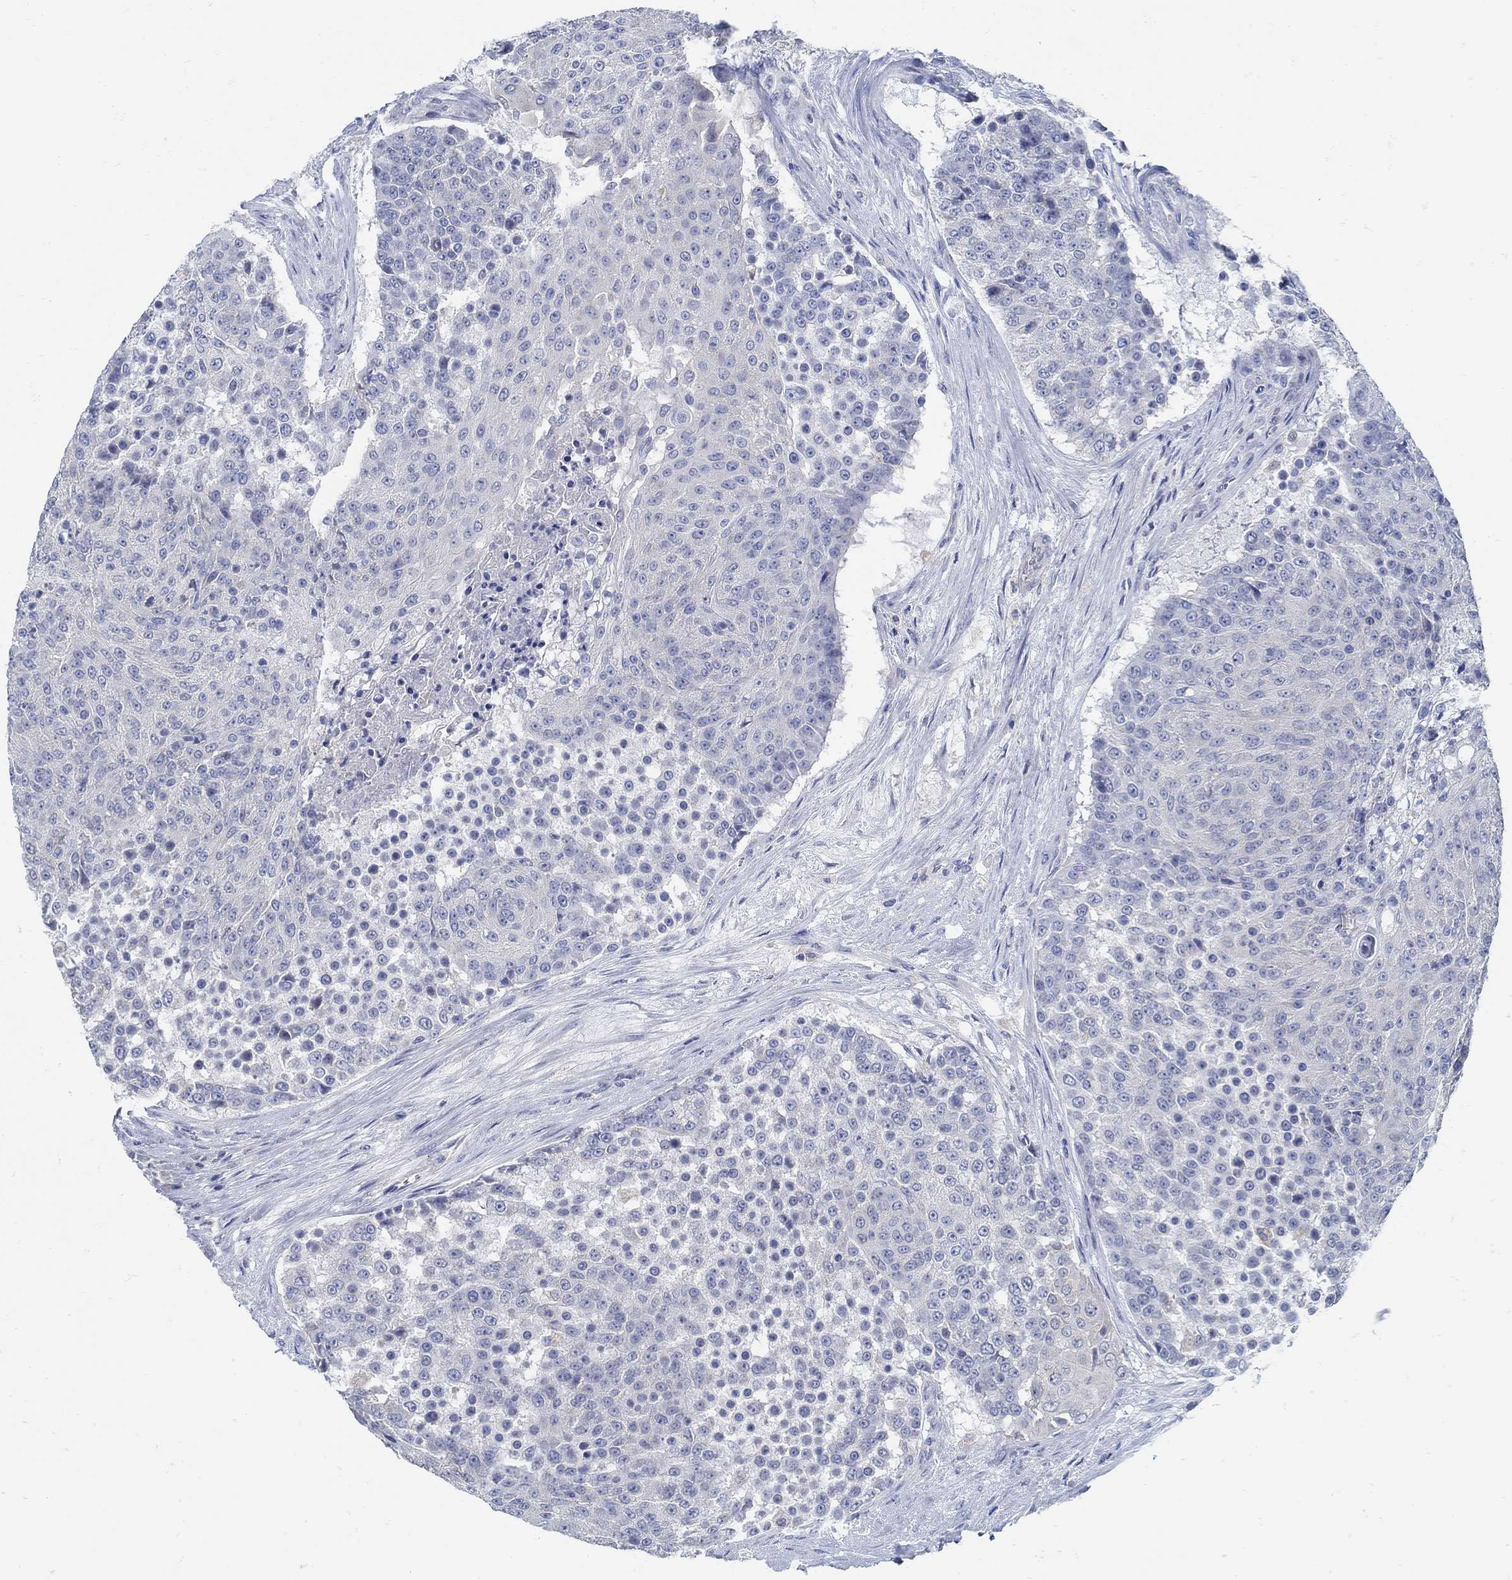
{"staining": {"intensity": "negative", "quantity": "none", "location": "none"}, "tissue": "urothelial cancer", "cell_type": "Tumor cells", "image_type": "cancer", "snomed": [{"axis": "morphology", "description": "Urothelial carcinoma, High grade"}, {"axis": "topography", "description": "Urinary bladder"}], "caption": "Urothelial carcinoma (high-grade) was stained to show a protein in brown. There is no significant staining in tumor cells.", "gene": "ZFAND4", "patient": {"sex": "female", "age": 63}}